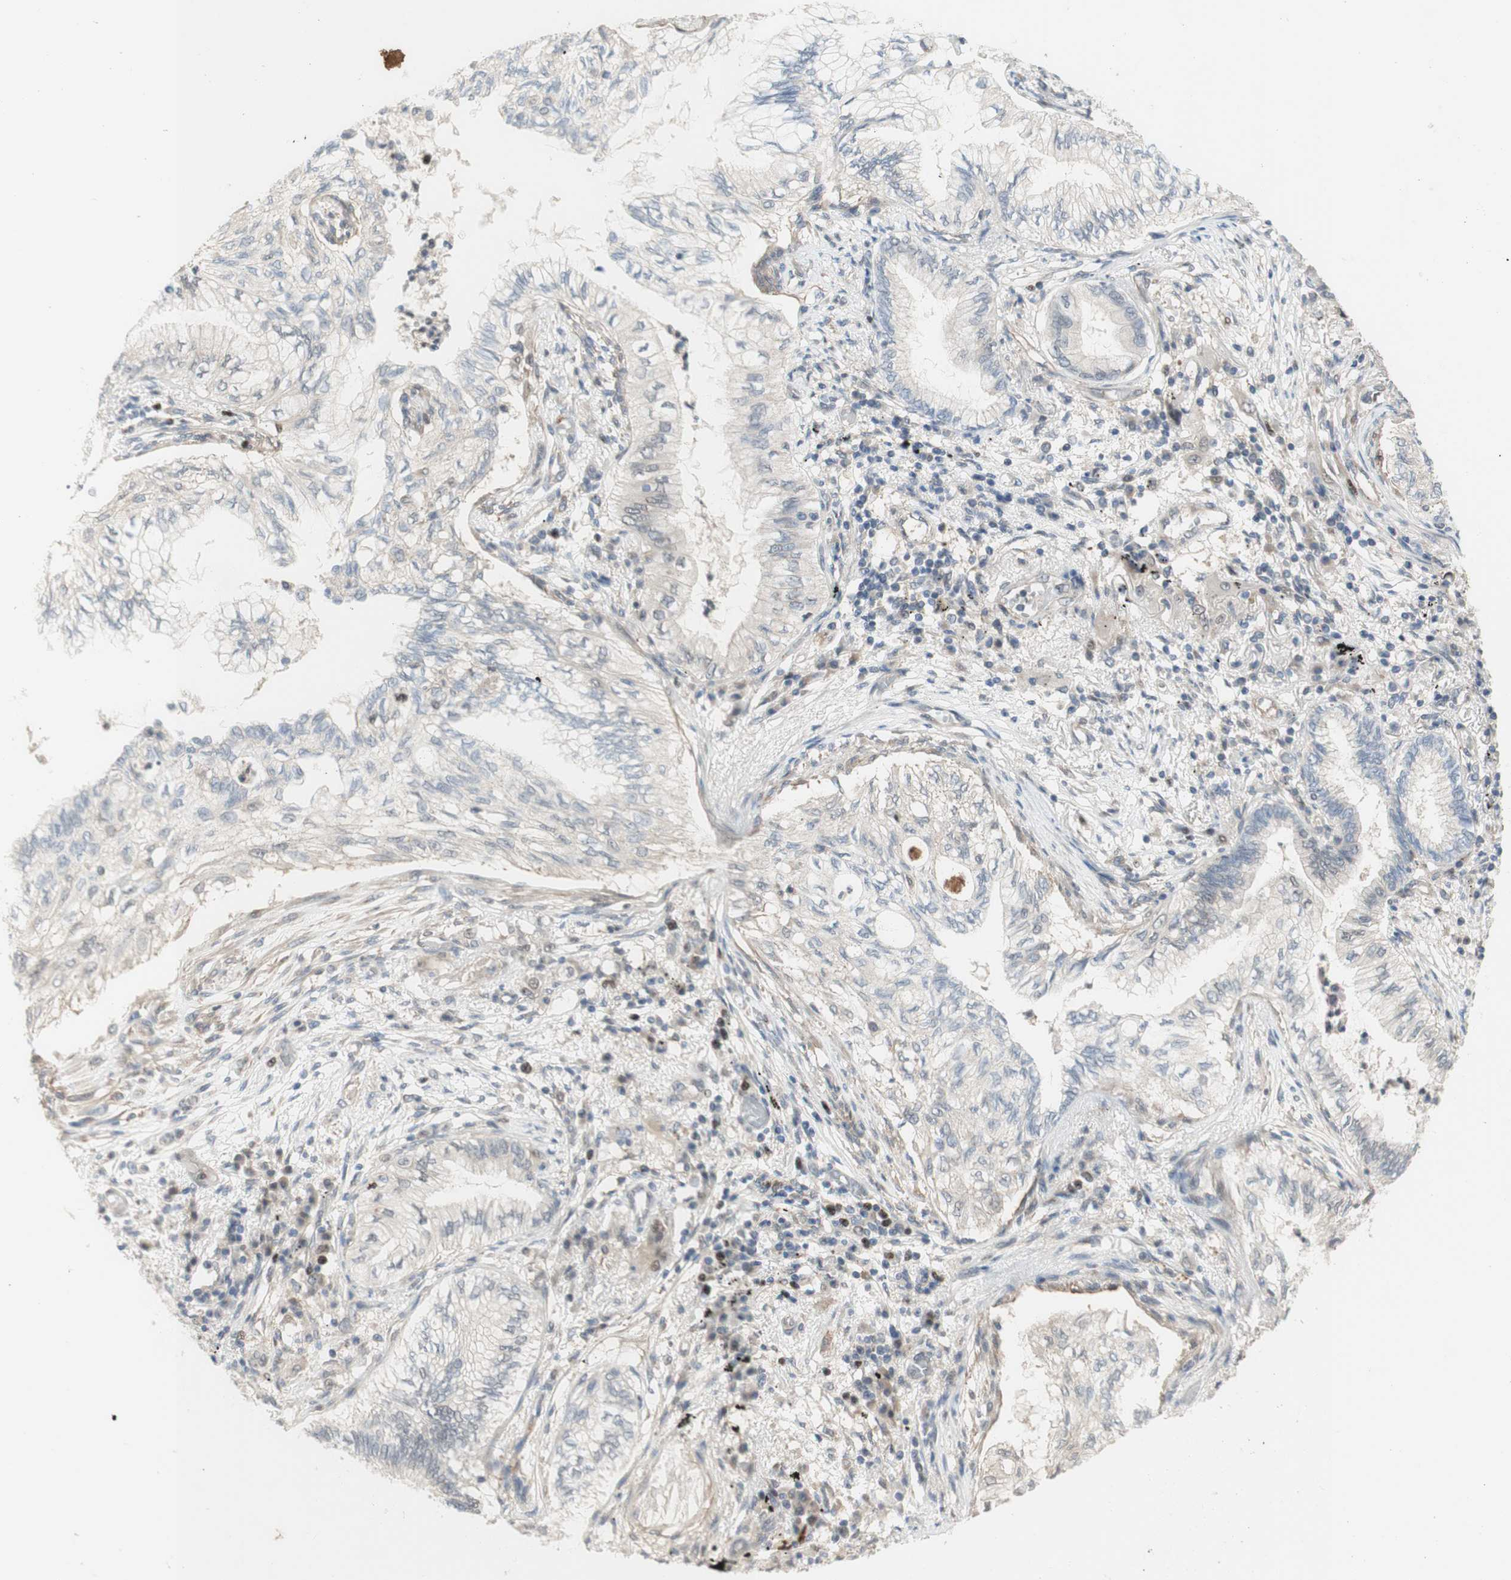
{"staining": {"intensity": "negative", "quantity": "none", "location": "none"}, "tissue": "lung cancer", "cell_type": "Tumor cells", "image_type": "cancer", "snomed": [{"axis": "morphology", "description": "Normal tissue, NOS"}, {"axis": "morphology", "description": "Adenocarcinoma, NOS"}, {"axis": "topography", "description": "Bronchus"}, {"axis": "topography", "description": "Lung"}], "caption": "Adenocarcinoma (lung) was stained to show a protein in brown. There is no significant expression in tumor cells.", "gene": "RFNG", "patient": {"sex": "female", "age": 70}}